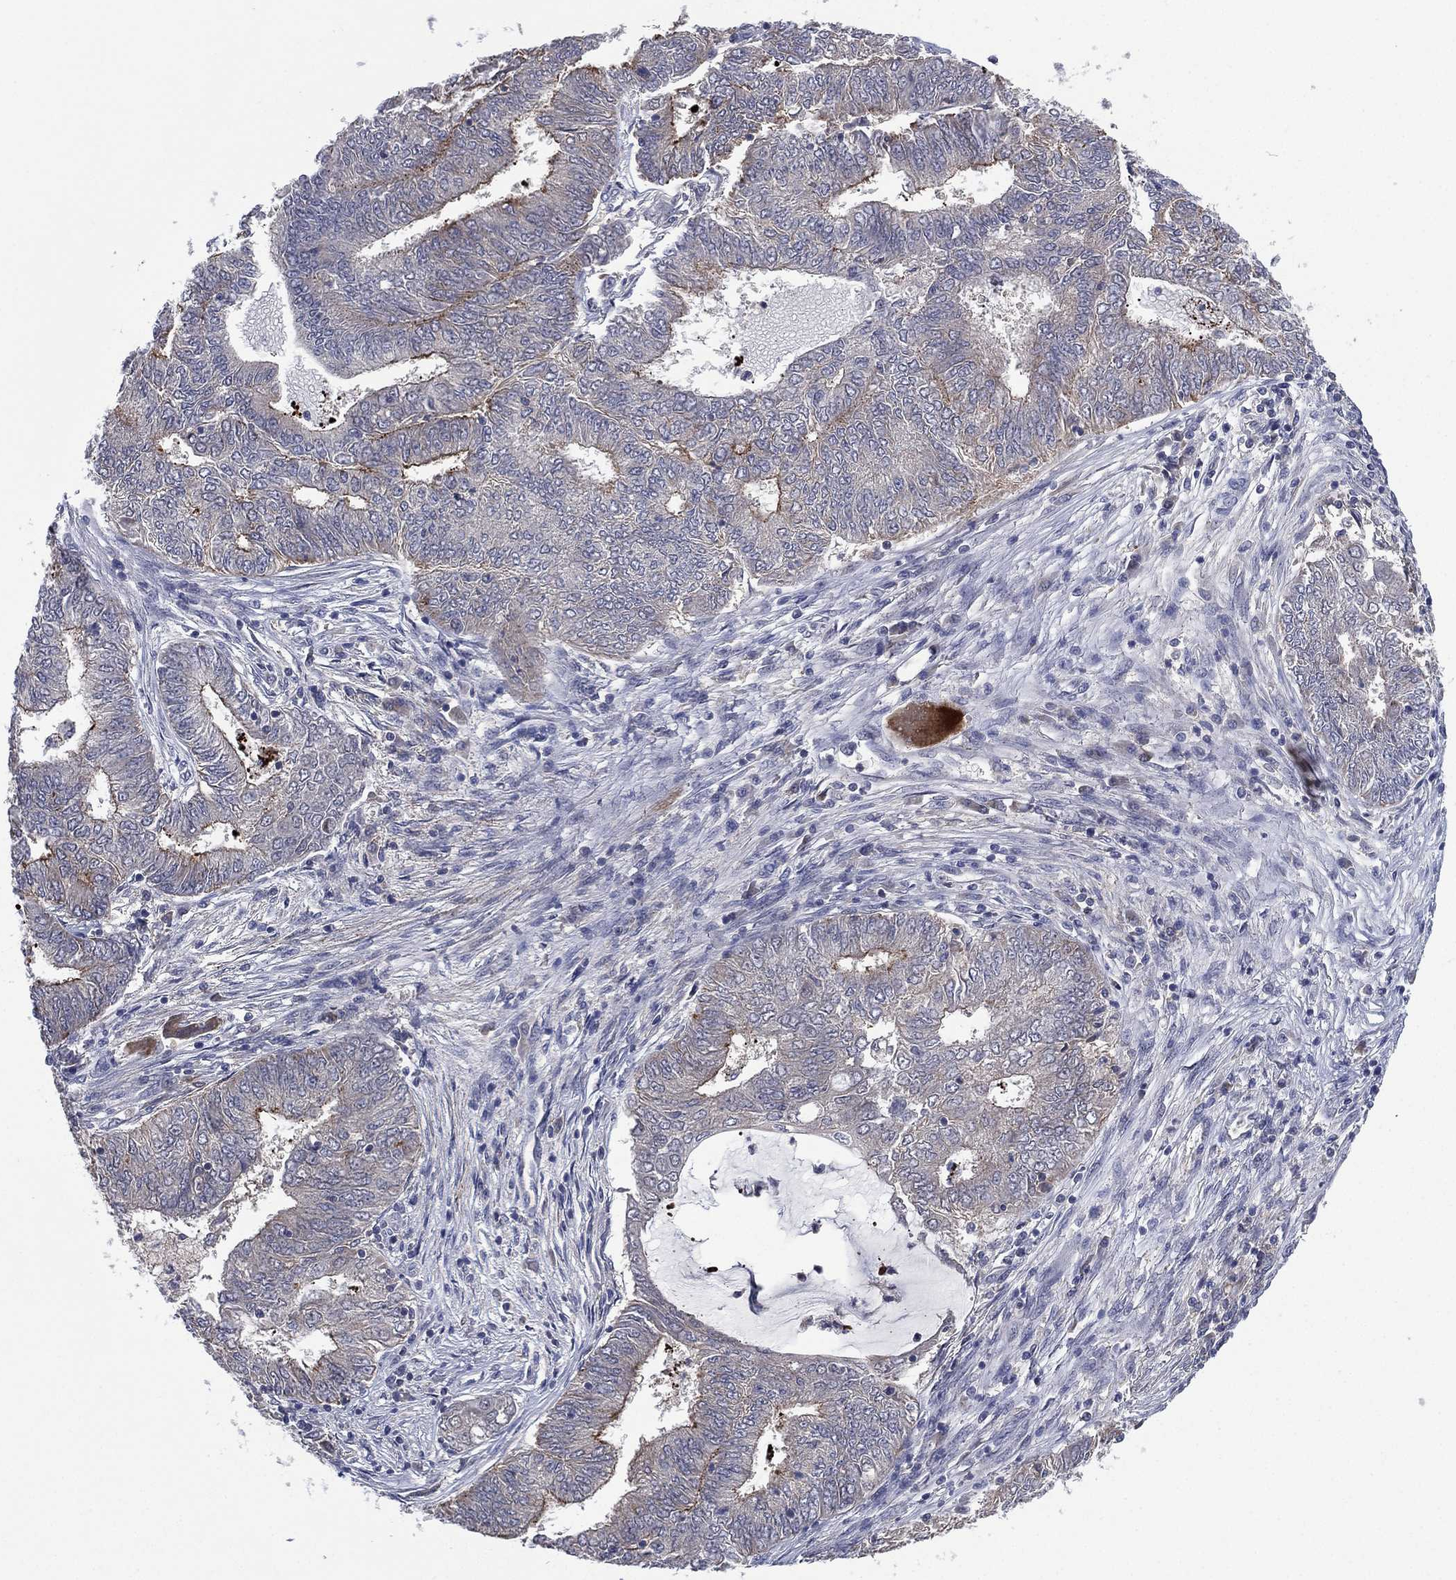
{"staining": {"intensity": "moderate", "quantity": "<25%", "location": "cytoplasmic/membranous"}, "tissue": "endometrial cancer", "cell_type": "Tumor cells", "image_type": "cancer", "snomed": [{"axis": "morphology", "description": "Adenocarcinoma, NOS"}, {"axis": "topography", "description": "Endometrium"}], "caption": "Moderate cytoplasmic/membranous positivity for a protein is identified in approximately <25% of tumor cells of endometrial cancer (adenocarcinoma) using IHC.", "gene": "MPP7", "patient": {"sex": "female", "age": 62}}